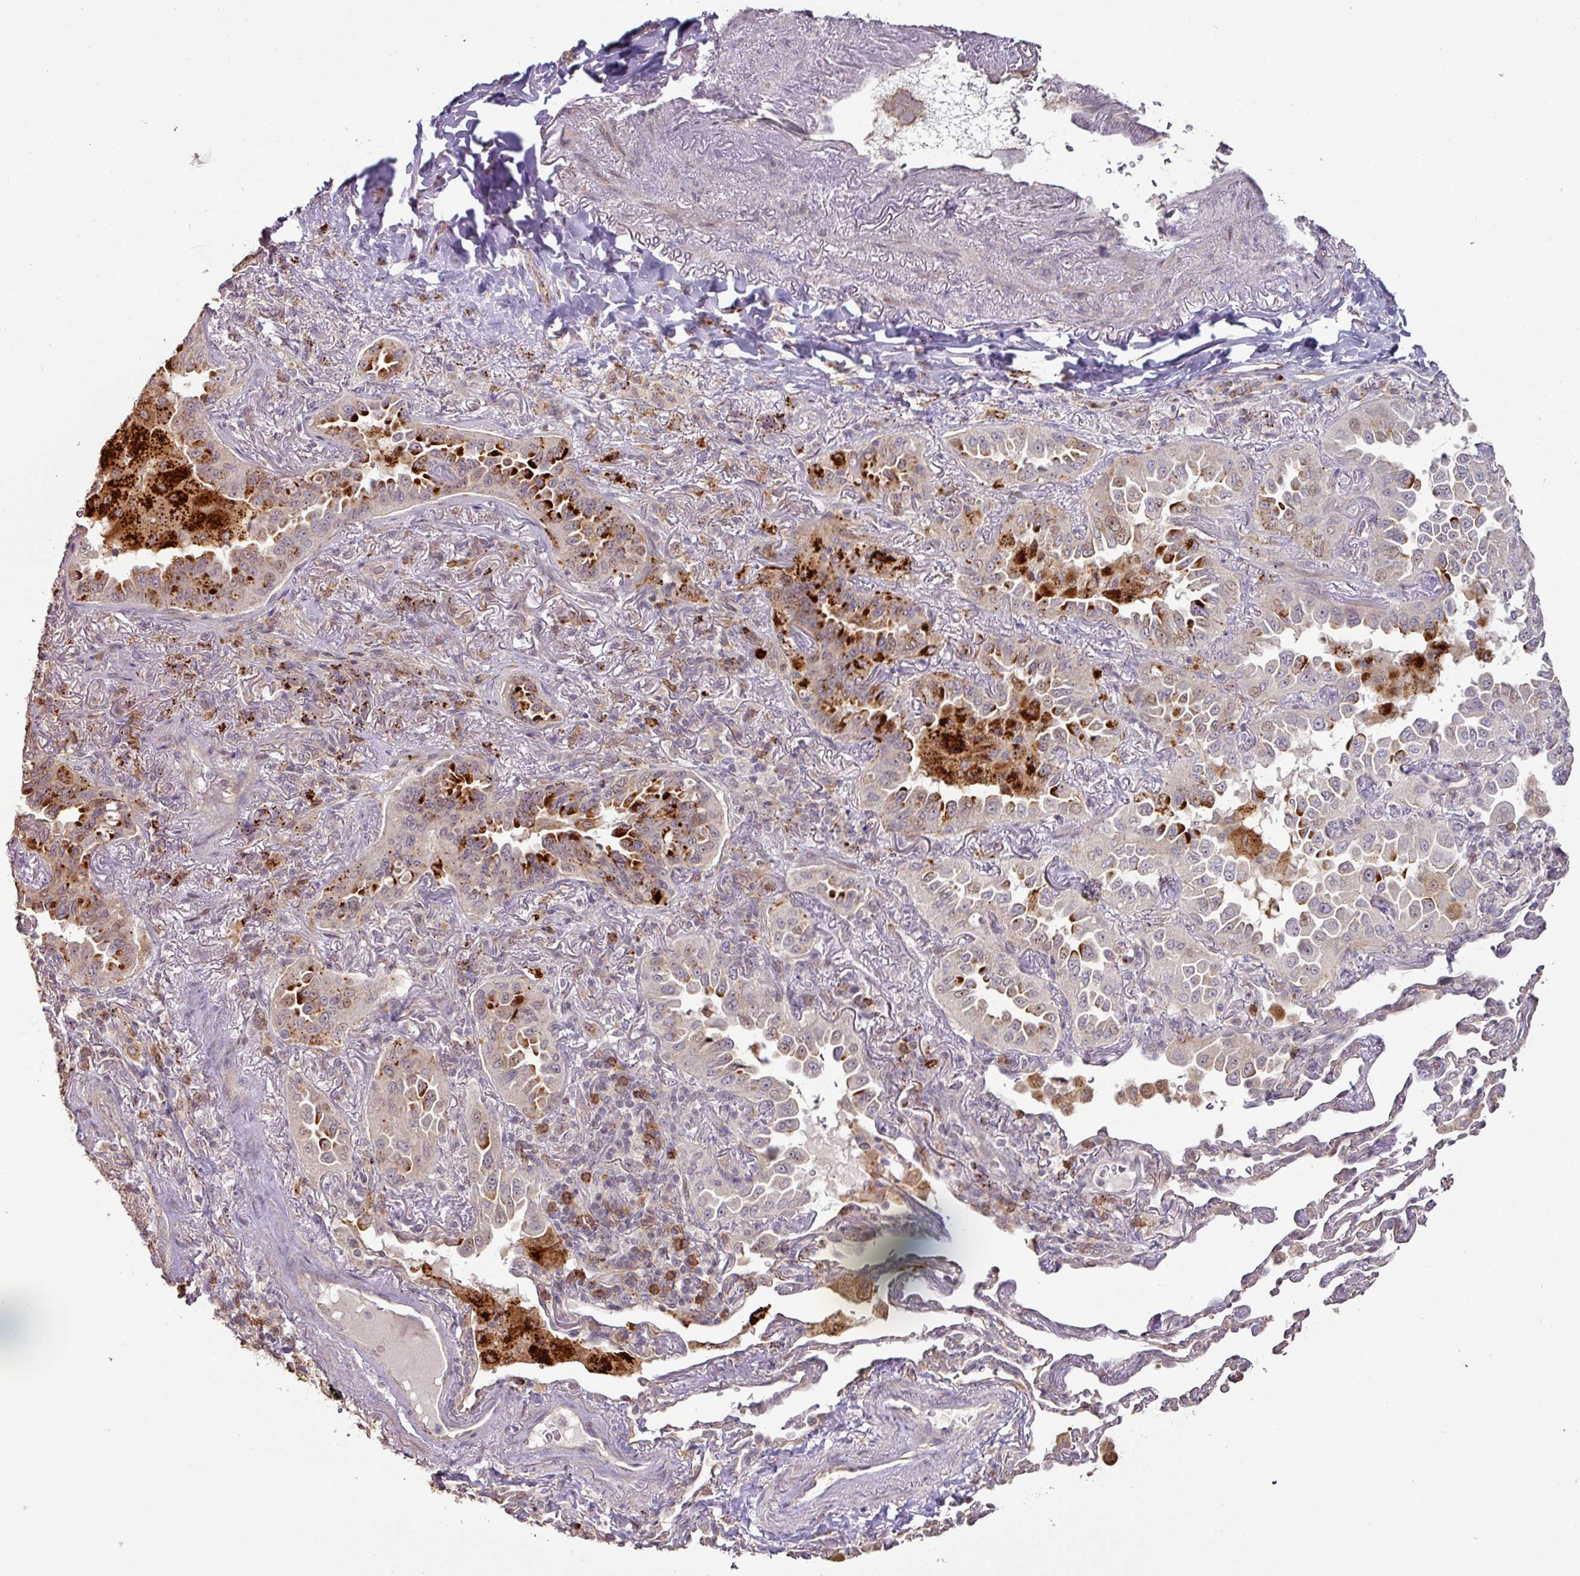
{"staining": {"intensity": "moderate", "quantity": "25%-75%", "location": "cytoplasmic/membranous"}, "tissue": "lung cancer", "cell_type": "Tumor cells", "image_type": "cancer", "snomed": [{"axis": "morphology", "description": "Adenocarcinoma, NOS"}, {"axis": "topography", "description": "Lung"}], "caption": "Immunohistochemical staining of lung adenocarcinoma displays moderate cytoplasmic/membranous protein positivity in approximately 25%-75% of tumor cells. The protein of interest is stained brown, and the nuclei are stained in blue (DAB IHC with brightfield microscopy, high magnification).", "gene": "CXCR5", "patient": {"sex": "female", "age": 69}}